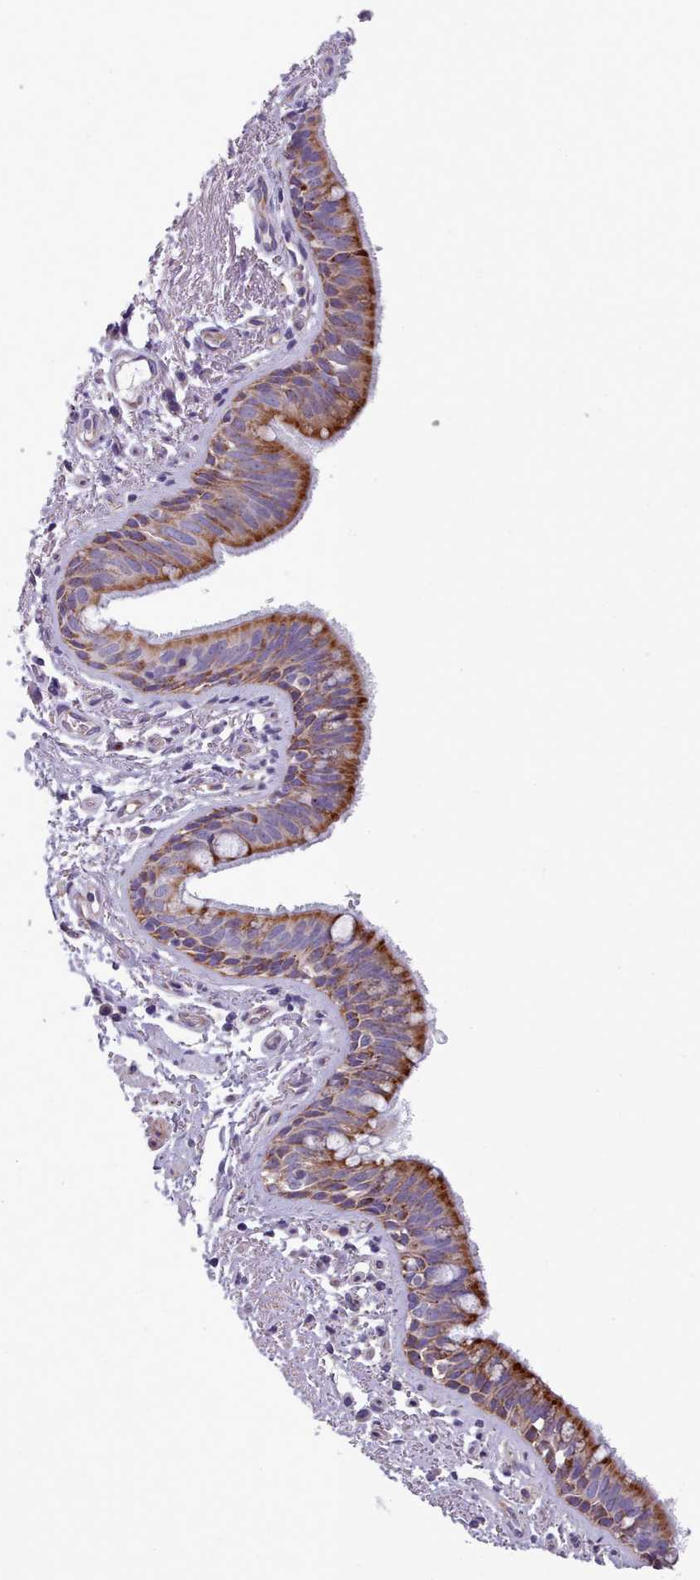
{"staining": {"intensity": "strong", "quantity": "25%-75%", "location": "cytoplasmic/membranous"}, "tissue": "bronchus", "cell_type": "Respiratory epithelial cells", "image_type": "normal", "snomed": [{"axis": "morphology", "description": "Normal tissue, NOS"}, {"axis": "morphology", "description": "Neoplasm, uncertain whether benign or malignant"}, {"axis": "topography", "description": "Bronchus"}, {"axis": "topography", "description": "Lung"}], "caption": "There is high levels of strong cytoplasmic/membranous staining in respiratory epithelial cells of normal bronchus, as demonstrated by immunohistochemical staining (brown color).", "gene": "FKBP10", "patient": {"sex": "male", "age": 55}}